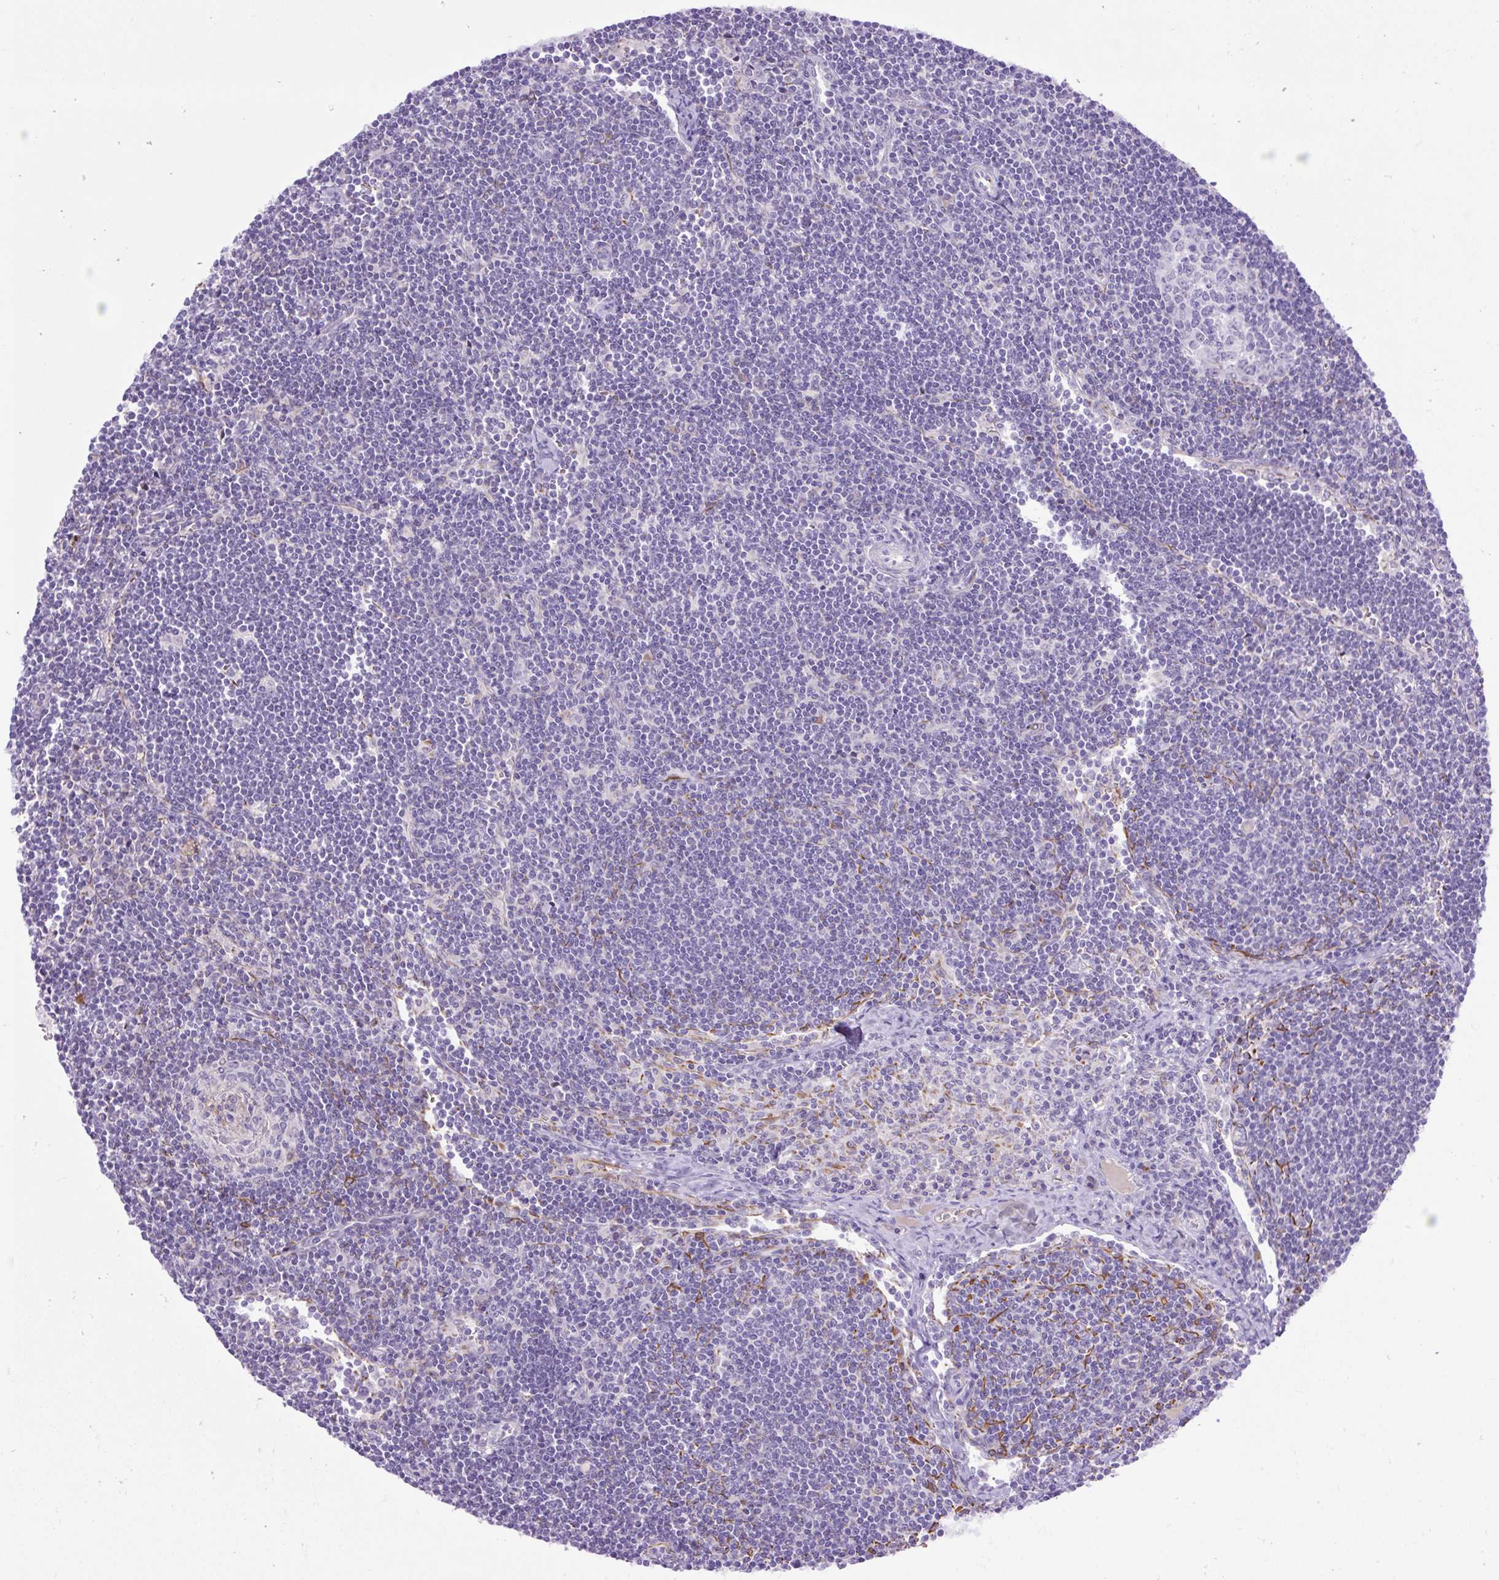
{"staining": {"intensity": "negative", "quantity": "none", "location": "none"}, "tissue": "lymph node", "cell_type": "Germinal center cells", "image_type": "normal", "snomed": [{"axis": "morphology", "description": "Normal tissue, NOS"}, {"axis": "topography", "description": "Lymph node"}], "caption": "Germinal center cells are negative for protein expression in normal human lymph node. (DAB immunohistochemistry visualized using brightfield microscopy, high magnification).", "gene": "SPTBN5", "patient": {"sex": "female", "age": 29}}